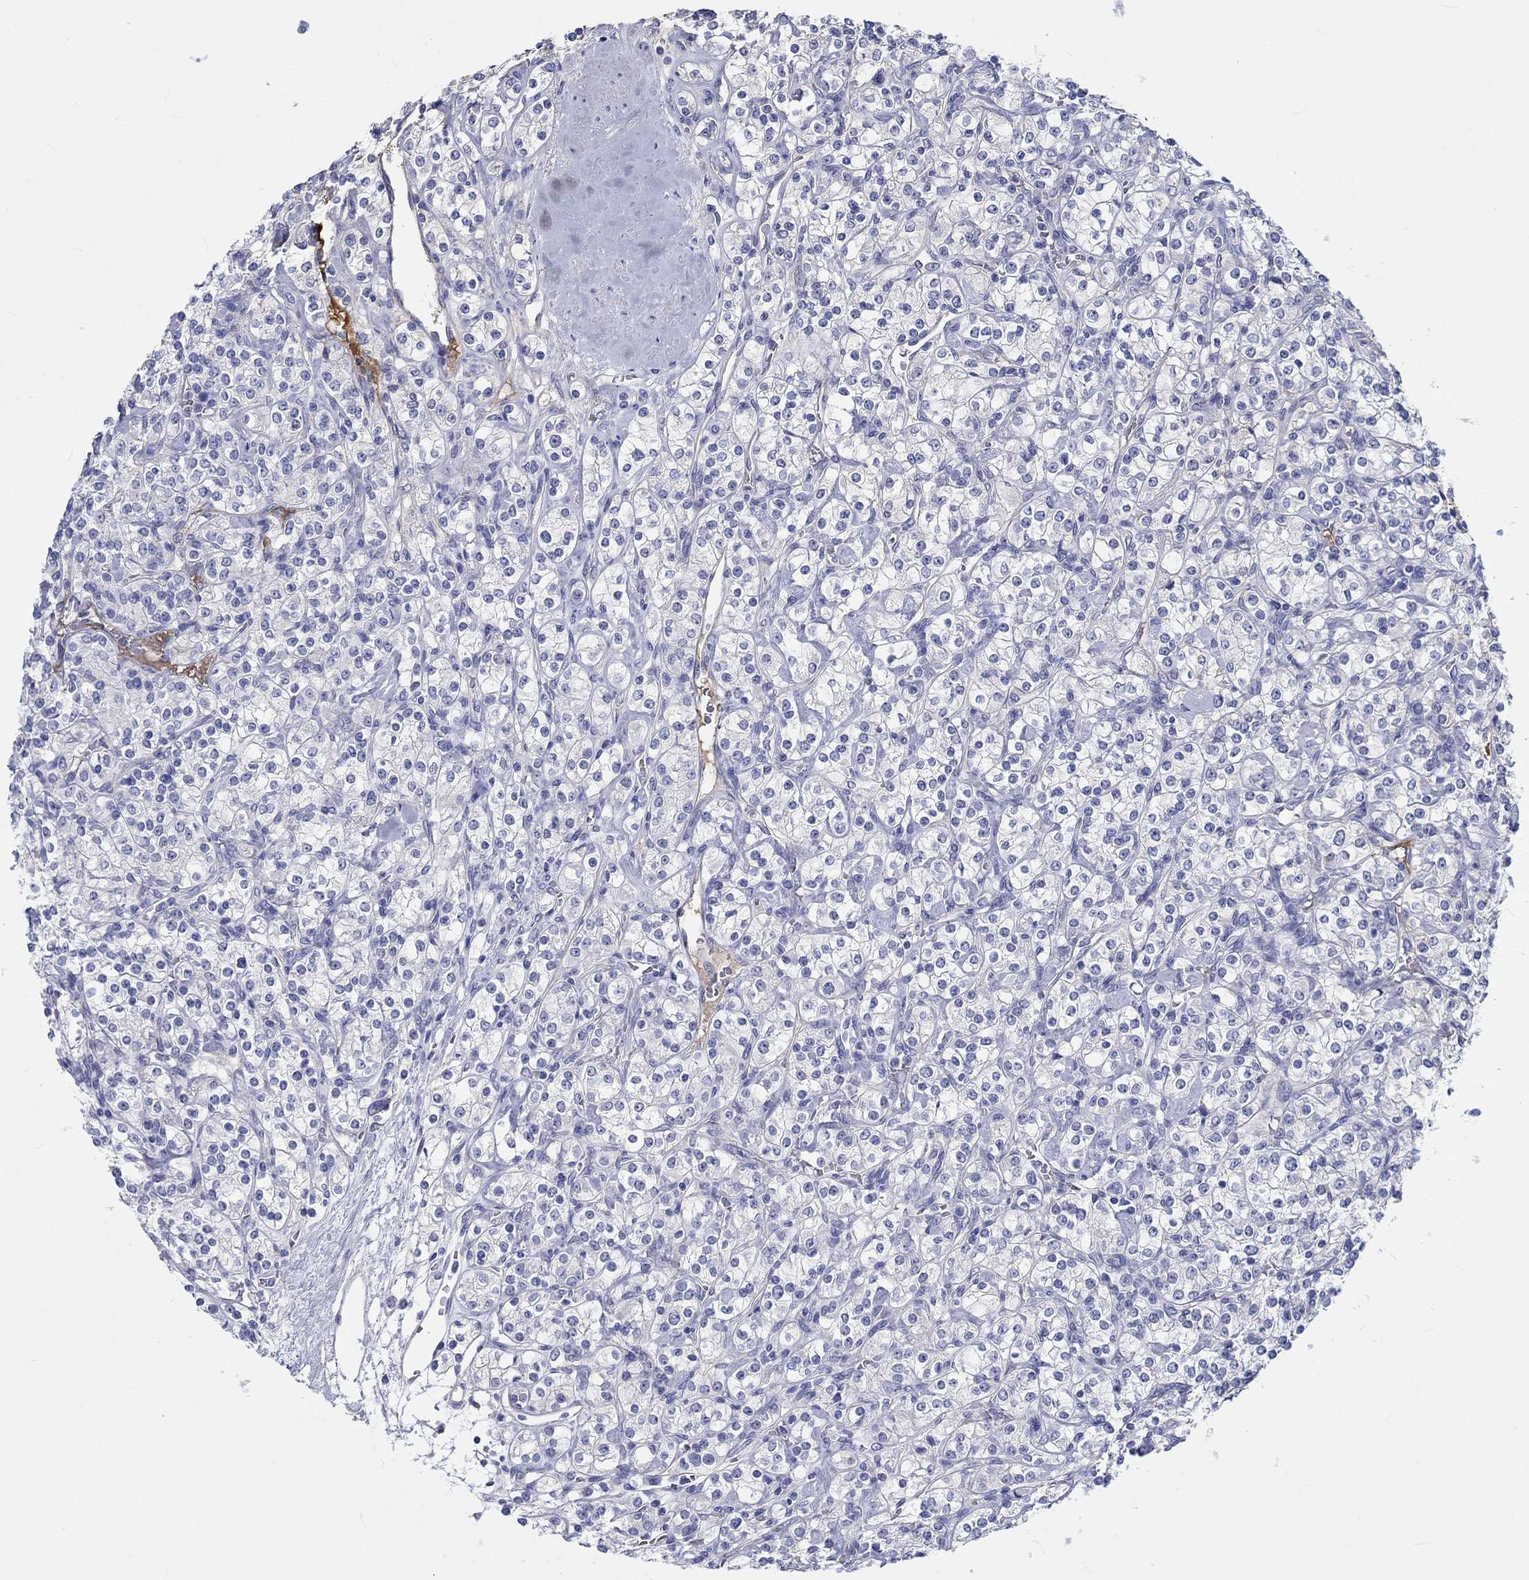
{"staining": {"intensity": "negative", "quantity": "none", "location": "none"}, "tissue": "renal cancer", "cell_type": "Tumor cells", "image_type": "cancer", "snomed": [{"axis": "morphology", "description": "Adenocarcinoma, NOS"}, {"axis": "topography", "description": "Kidney"}], "caption": "A photomicrograph of human renal cancer is negative for staining in tumor cells.", "gene": "CDY2B", "patient": {"sex": "male", "age": 77}}